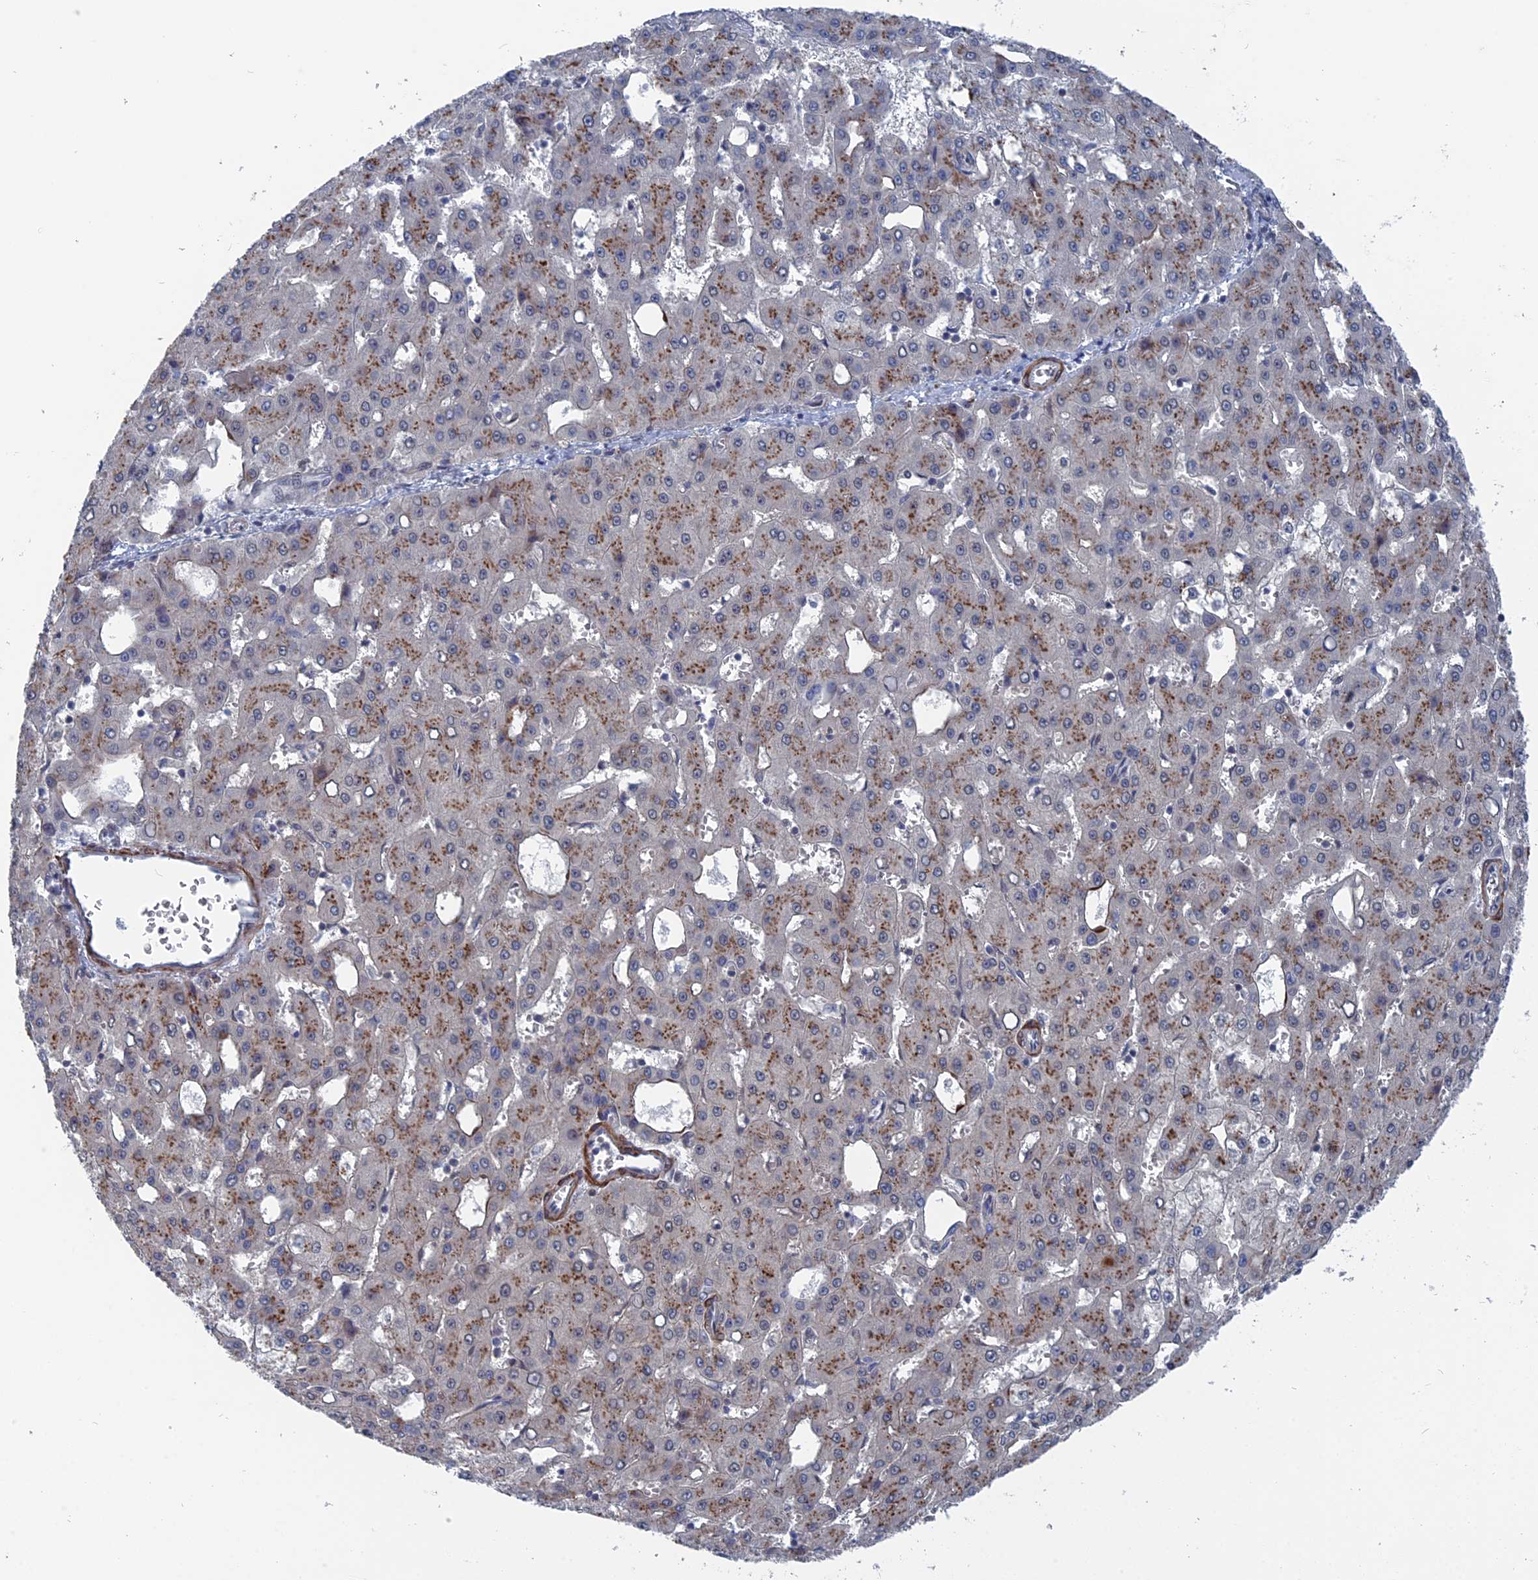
{"staining": {"intensity": "moderate", "quantity": "25%-75%", "location": "cytoplasmic/membranous"}, "tissue": "liver cancer", "cell_type": "Tumor cells", "image_type": "cancer", "snomed": [{"axis": "morphology", "description": "Carcinoma, Hepatocellular, NOS"}, {"axis": "topography", "description": "Liver"}], "caption": "Moderate cytoplasmic/membranous protein expression is appreciated in about 25%-75% of tumor cells in liver cancer. Immunohistochemistry stains the protein in brown and the nuclei are stained blue.", "gene": "MTRF1", "patient": {"sex": "male", "age": 47}}